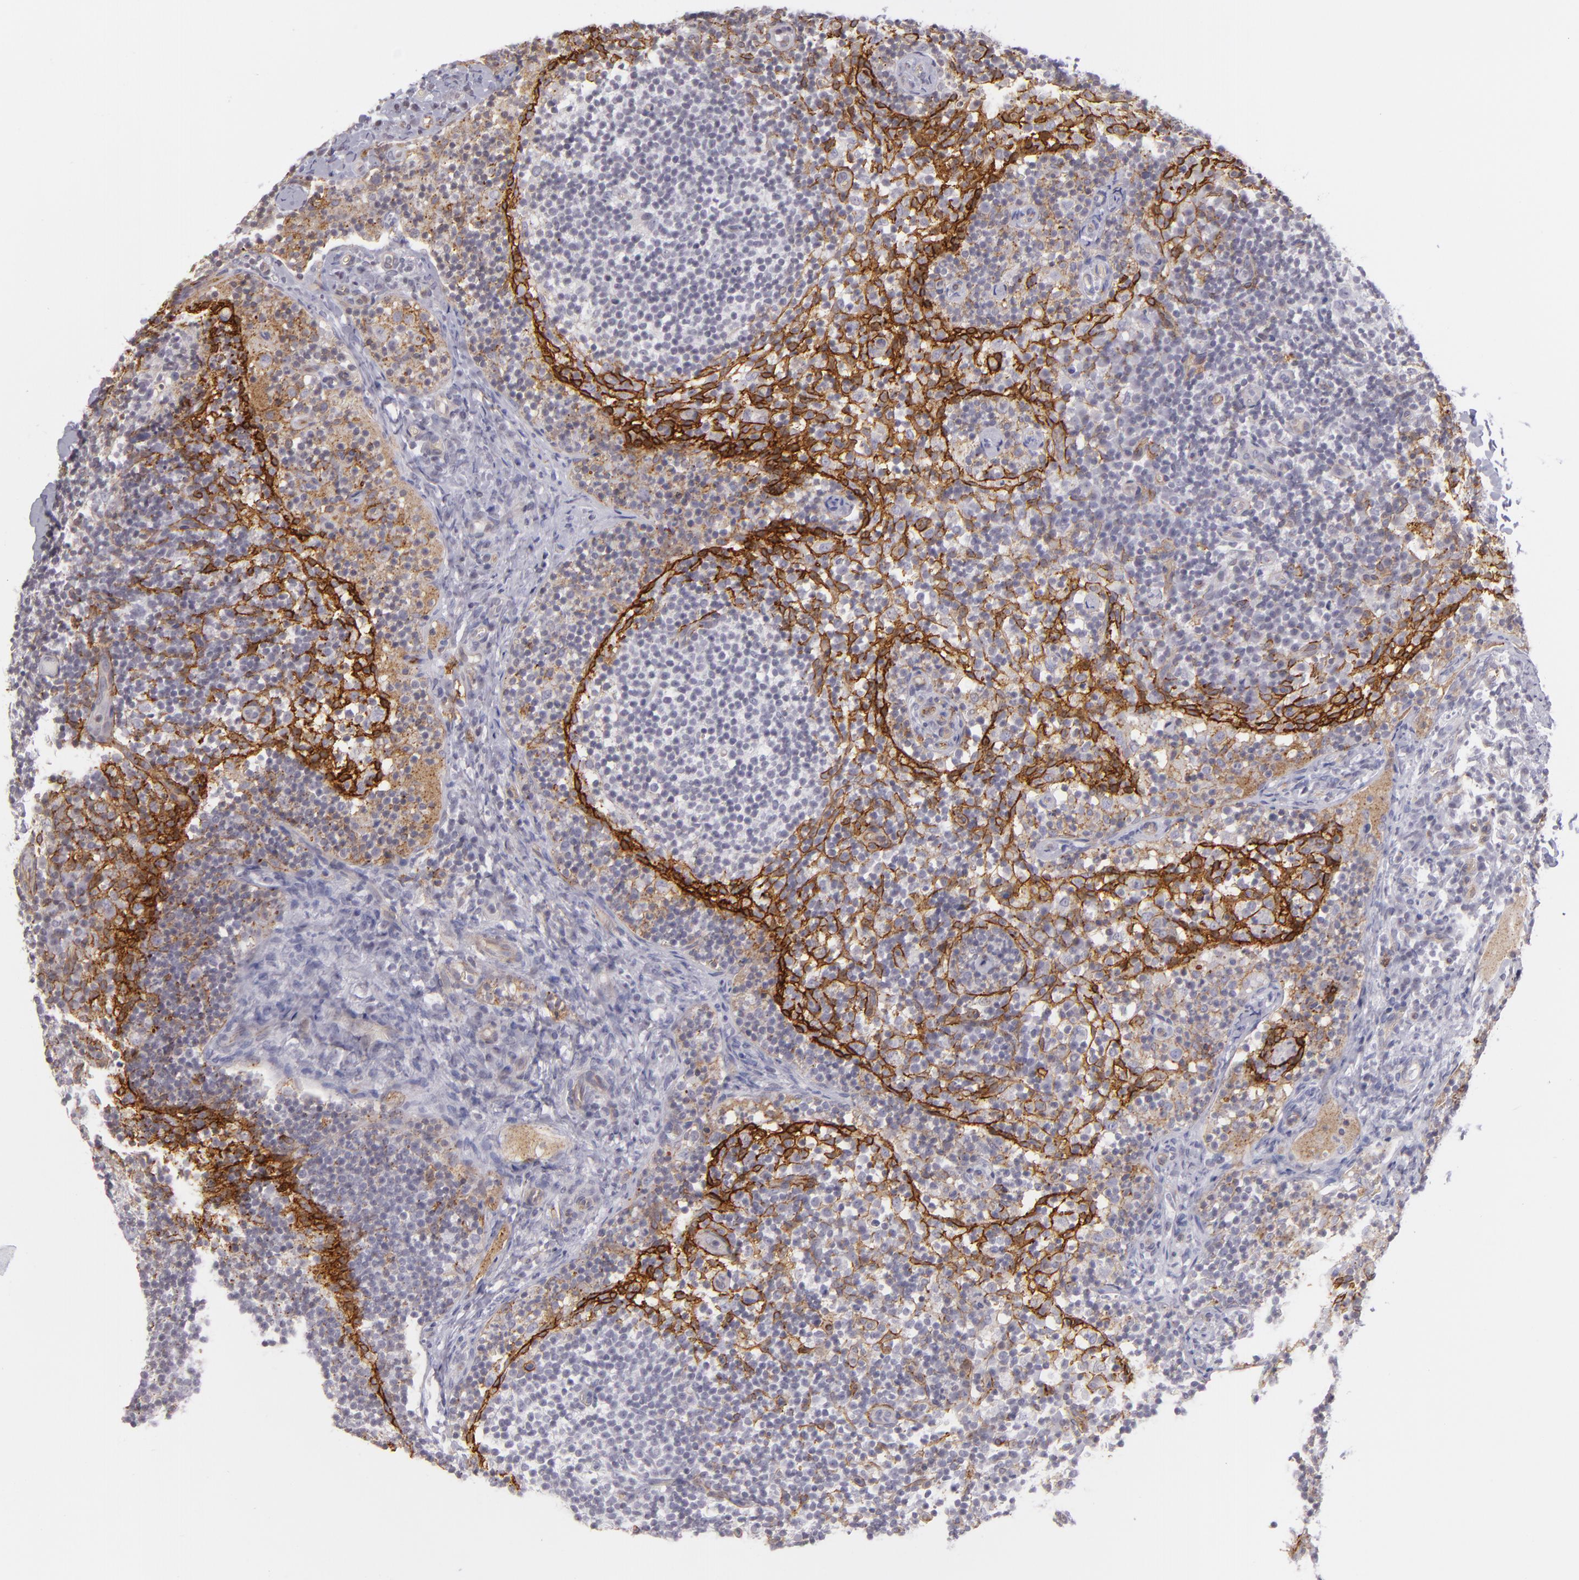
{"staining": {"intensity": "negative", "quantity": "none", "location": "none"}, "tissue": "lymph node", "cell_type": "Germinal center cells", "image_type": "normal", "snomed": [{"axis": "morphology", "description": "Normal tissue, NOS"}, {"axis": "morphology", "description": "Inflammation, NOS"}, {"axis": "topography", "description": "Lymph node"}], "caption": "This is an IHC photomicrograph of benign human lymph node. There is no expression in germinal center cells.", "gene": "THBD", "patient": {"sex": "male", "age": 46}}